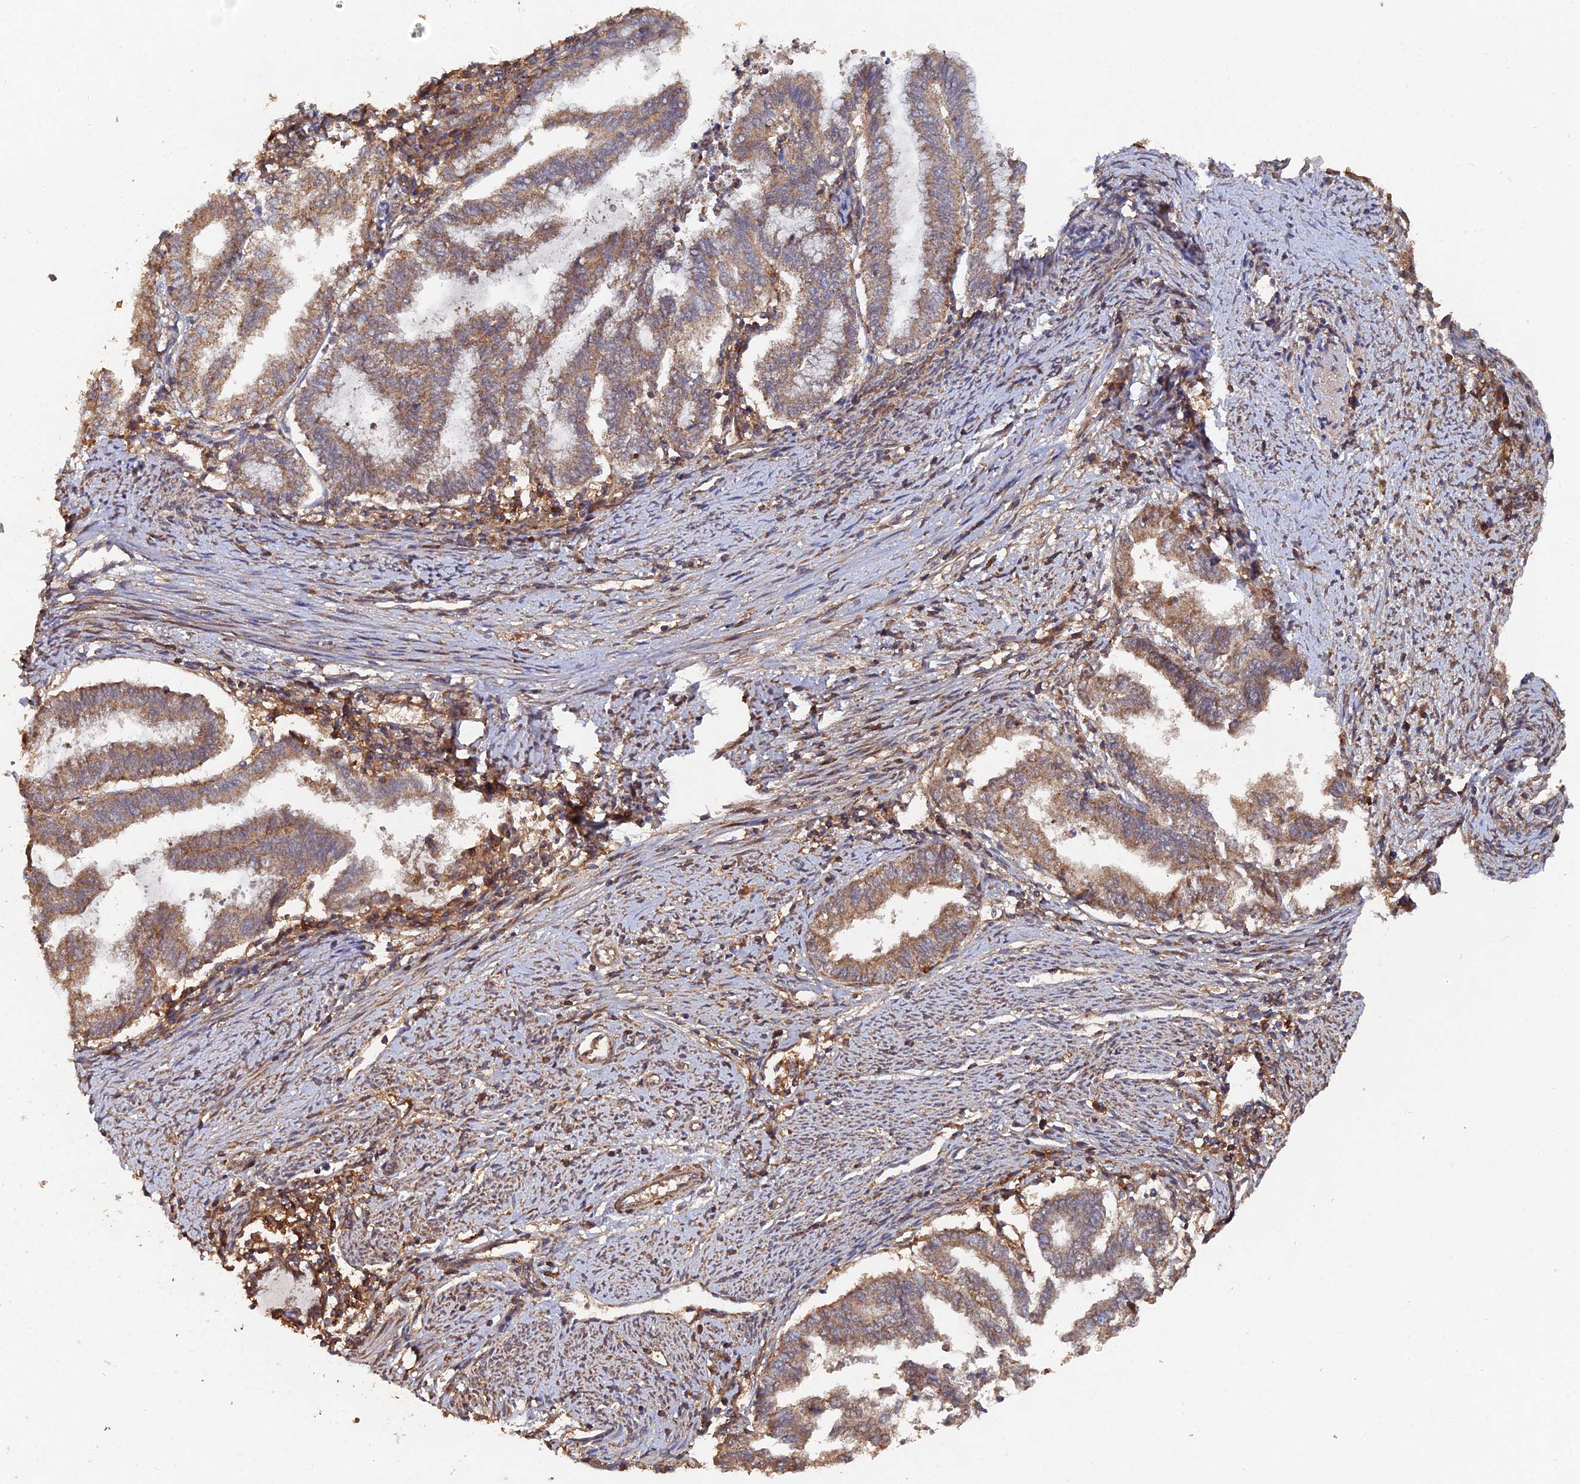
{"staining": {"intensity": "moderate", "quantity": ">75%", "location": "cytoplasmic/membranous"}, "tissue": "endometrial cancer", "cell_type": "Tumor cells", "image_type": "cancer", "snomed": [{"axis": "morphology", "description": "Adenocarcinoma, NOS"}, {"axis": "topography", "description": "Endometrium"}], "caption": "Immunohistochemistry staining of endometrial cancer, which exhibits medium levels of moderate cytoplasmic/membranous positivity in about >75% of tumor cells indicating moderate cytoplasmic/membranous protein expression. The staining was performed using DAB (3,3'-diaminobenzidine) (brown) for protein detection and nuclei were counterstained in hematoxylin (blue).", "gene": "SPANXN4", "patient": {"sex": "female", "age": 79}}